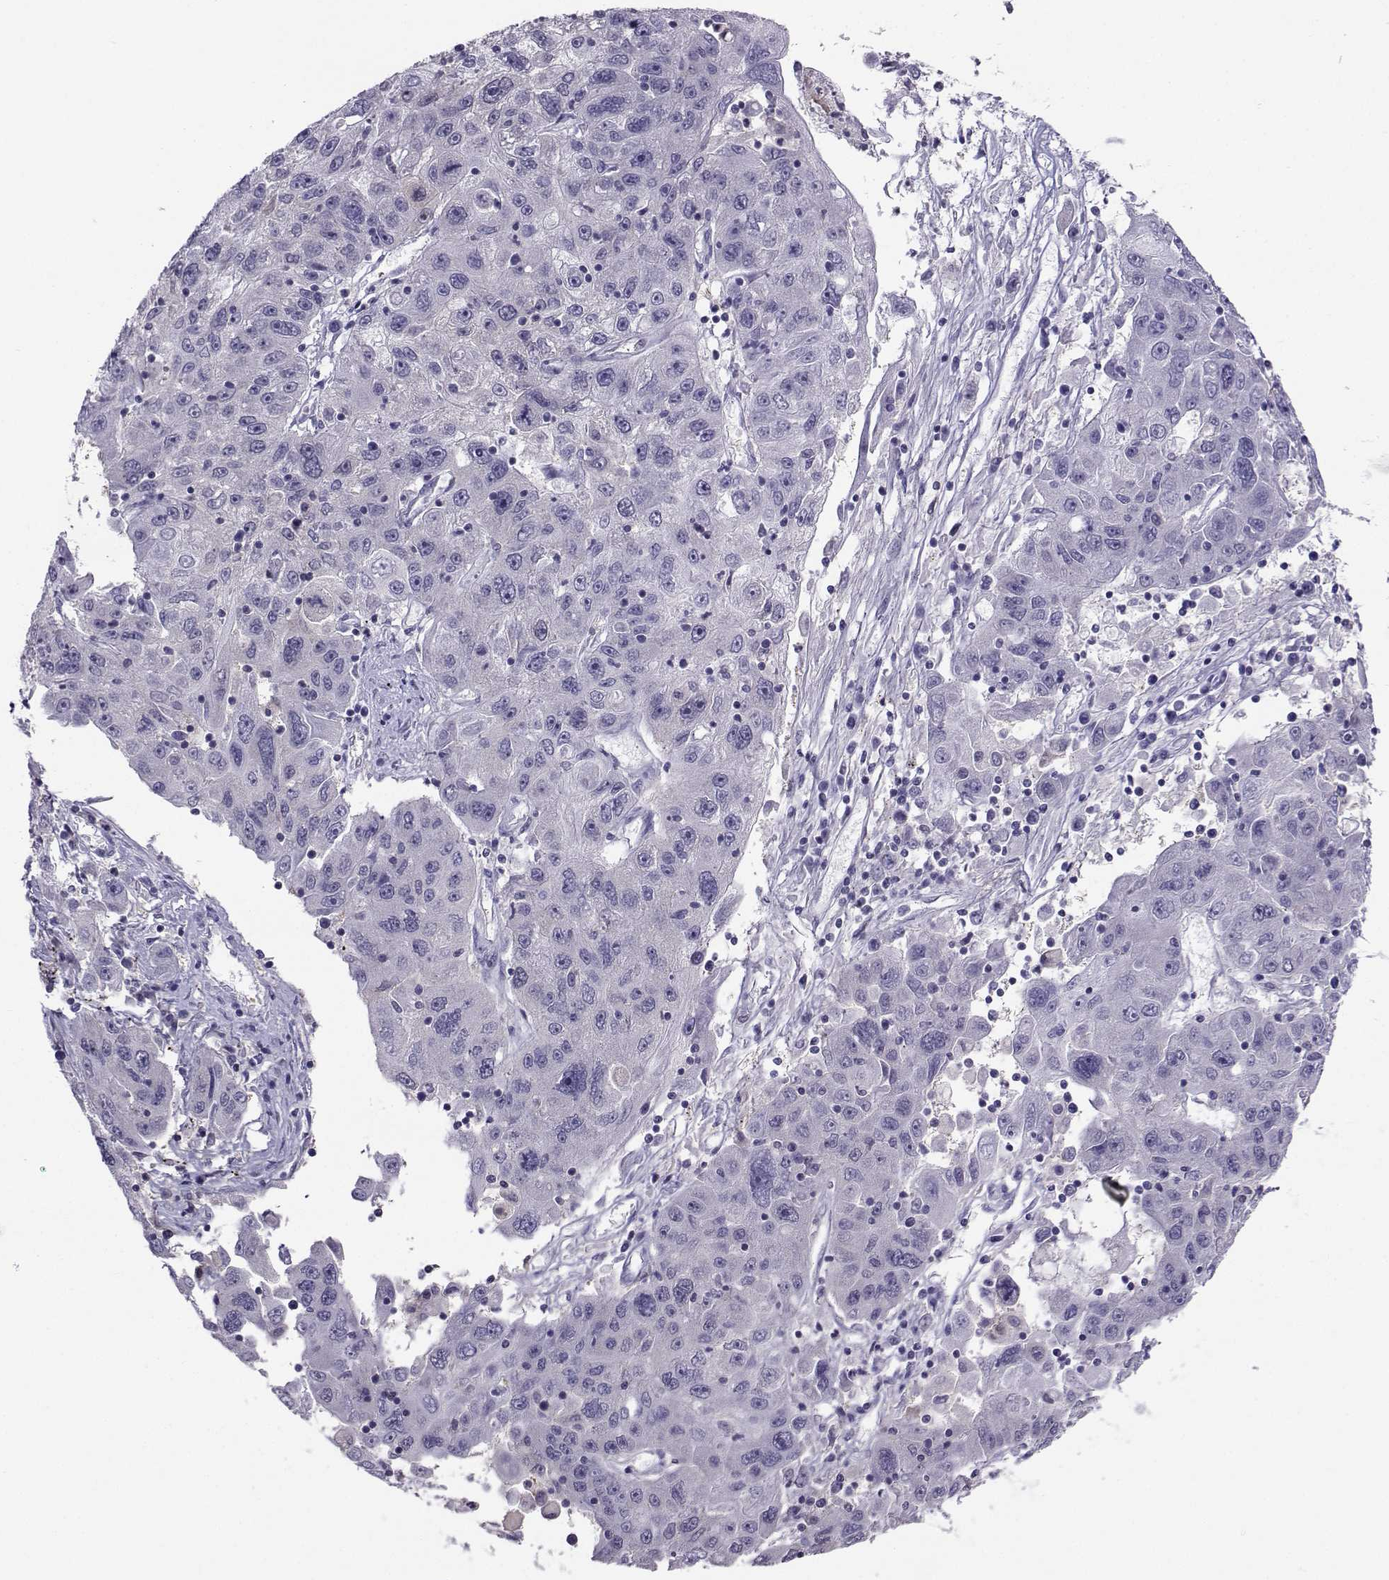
{"staining": {"intensity": "negative", "quantity": "none", "location": "none"}, "tissue": "stomach cancer", "cell_type": "Tumor cells", "image_type": "cancer", "snomed": [{"axis": "morphology", "description": "Adenocarcinoma, NOS"}, {"axis": "topography", "description": "Stomach"}], "caption": "Human adenocarcinoma (stomach) stained for a protein using immunohistochemistry displays no expression in tumor cells.", "gene": "PGK1", "patient": {"sex": "male", "age": 56}}